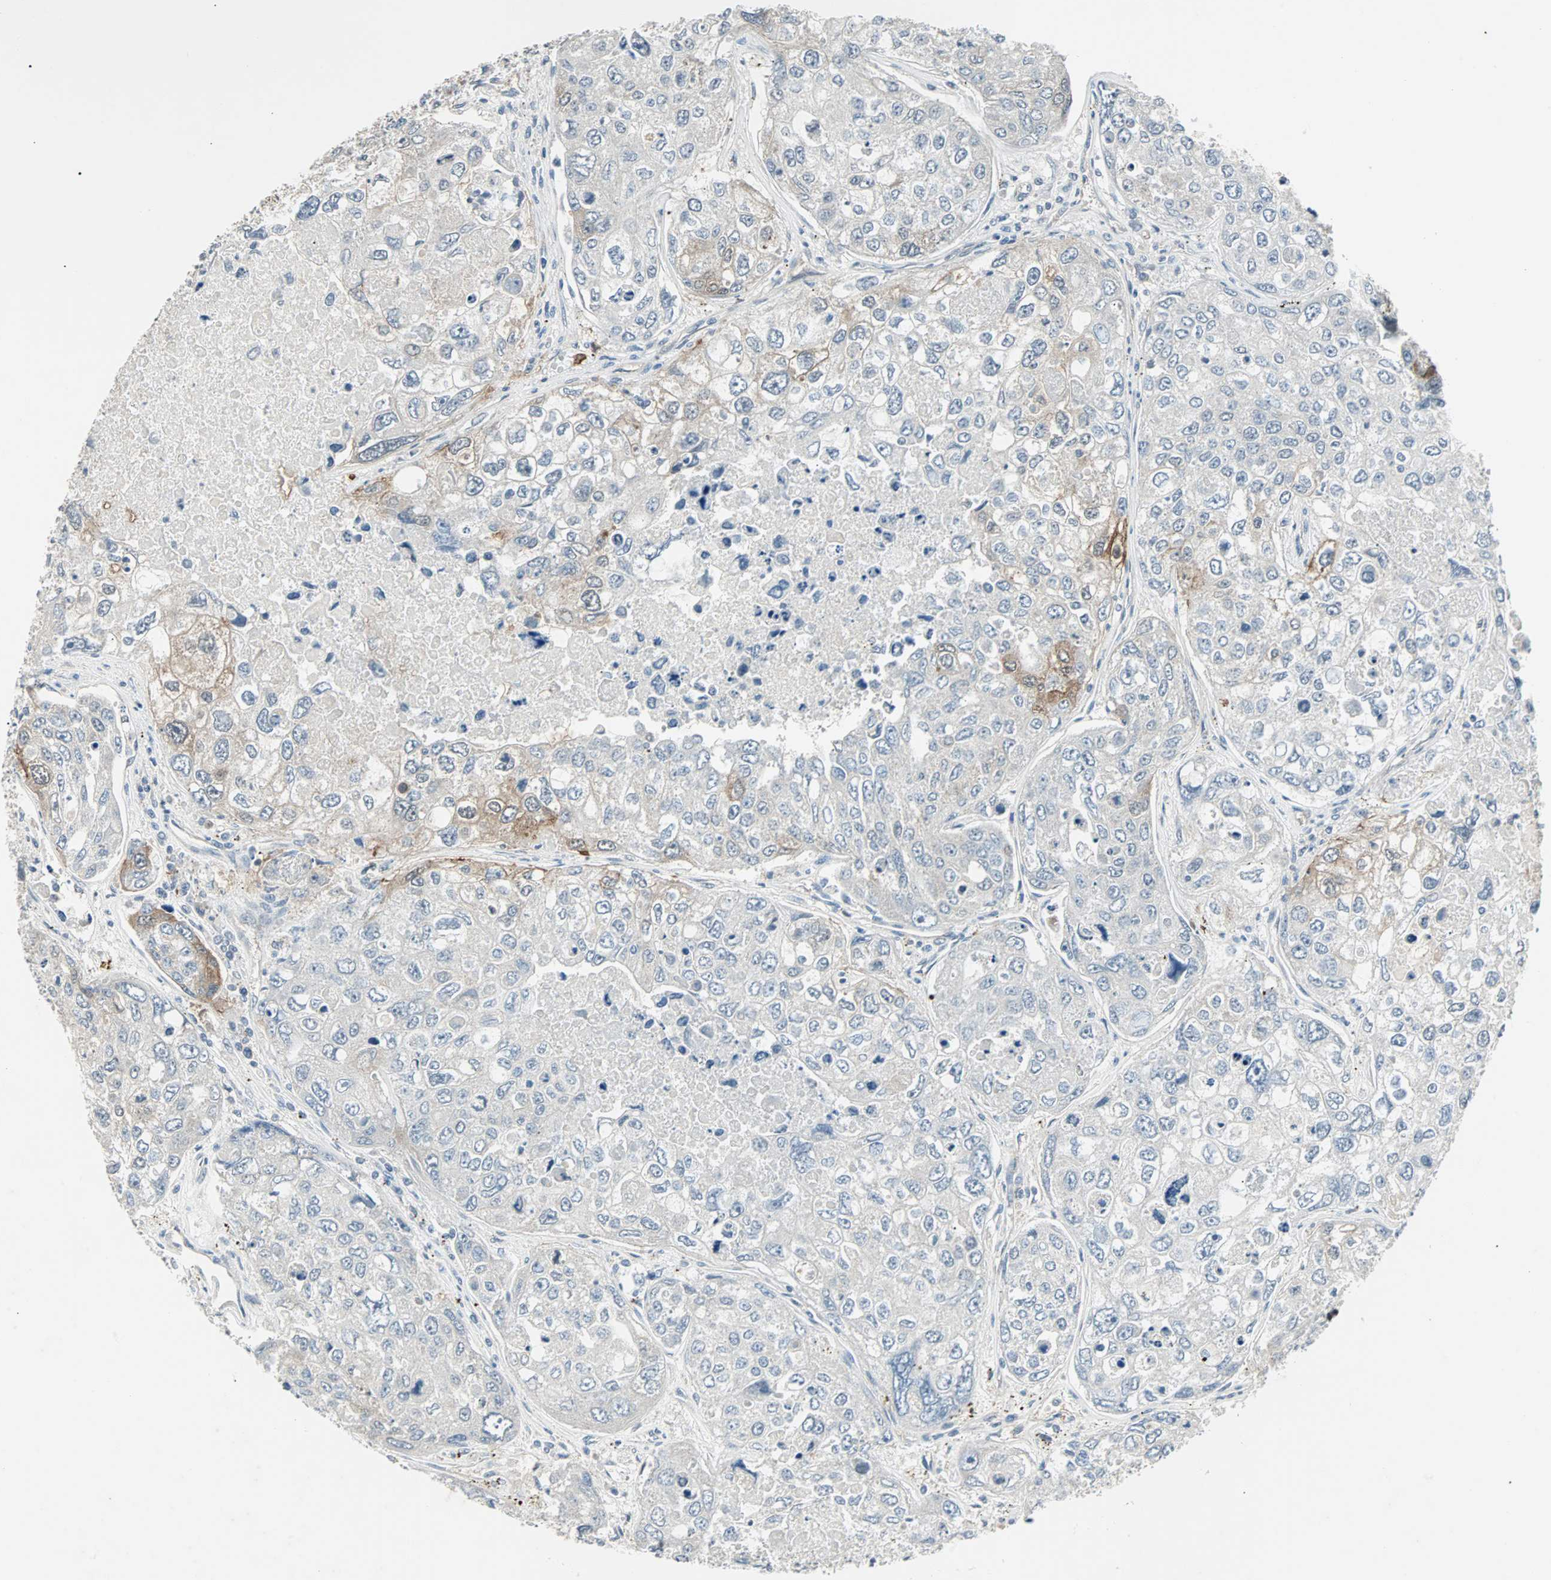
{"staining": {"intensity": "moderate", "quantity": "<25%", "location": "cytoplasmic/membranous"}, "tissue": "urothelial cancer", "cell_type": "Tumor cells", "image_type": "cancer", "snomed": [{"axis": "morphology", "description": "Urothelial carcinoma, High grade"}, {"axis": "topography", "description": "Lymph node"}, {"axis": "topography", "description": "Urinary bladder"}], "caption": "Urothelial cancer stained for a protein shows moderate cytoplasmic/membranous positivity in tumor cells. Nuclei are stained in blue.", "gene": "CMC2", "patient": {"sex": "male", "age": 51}}